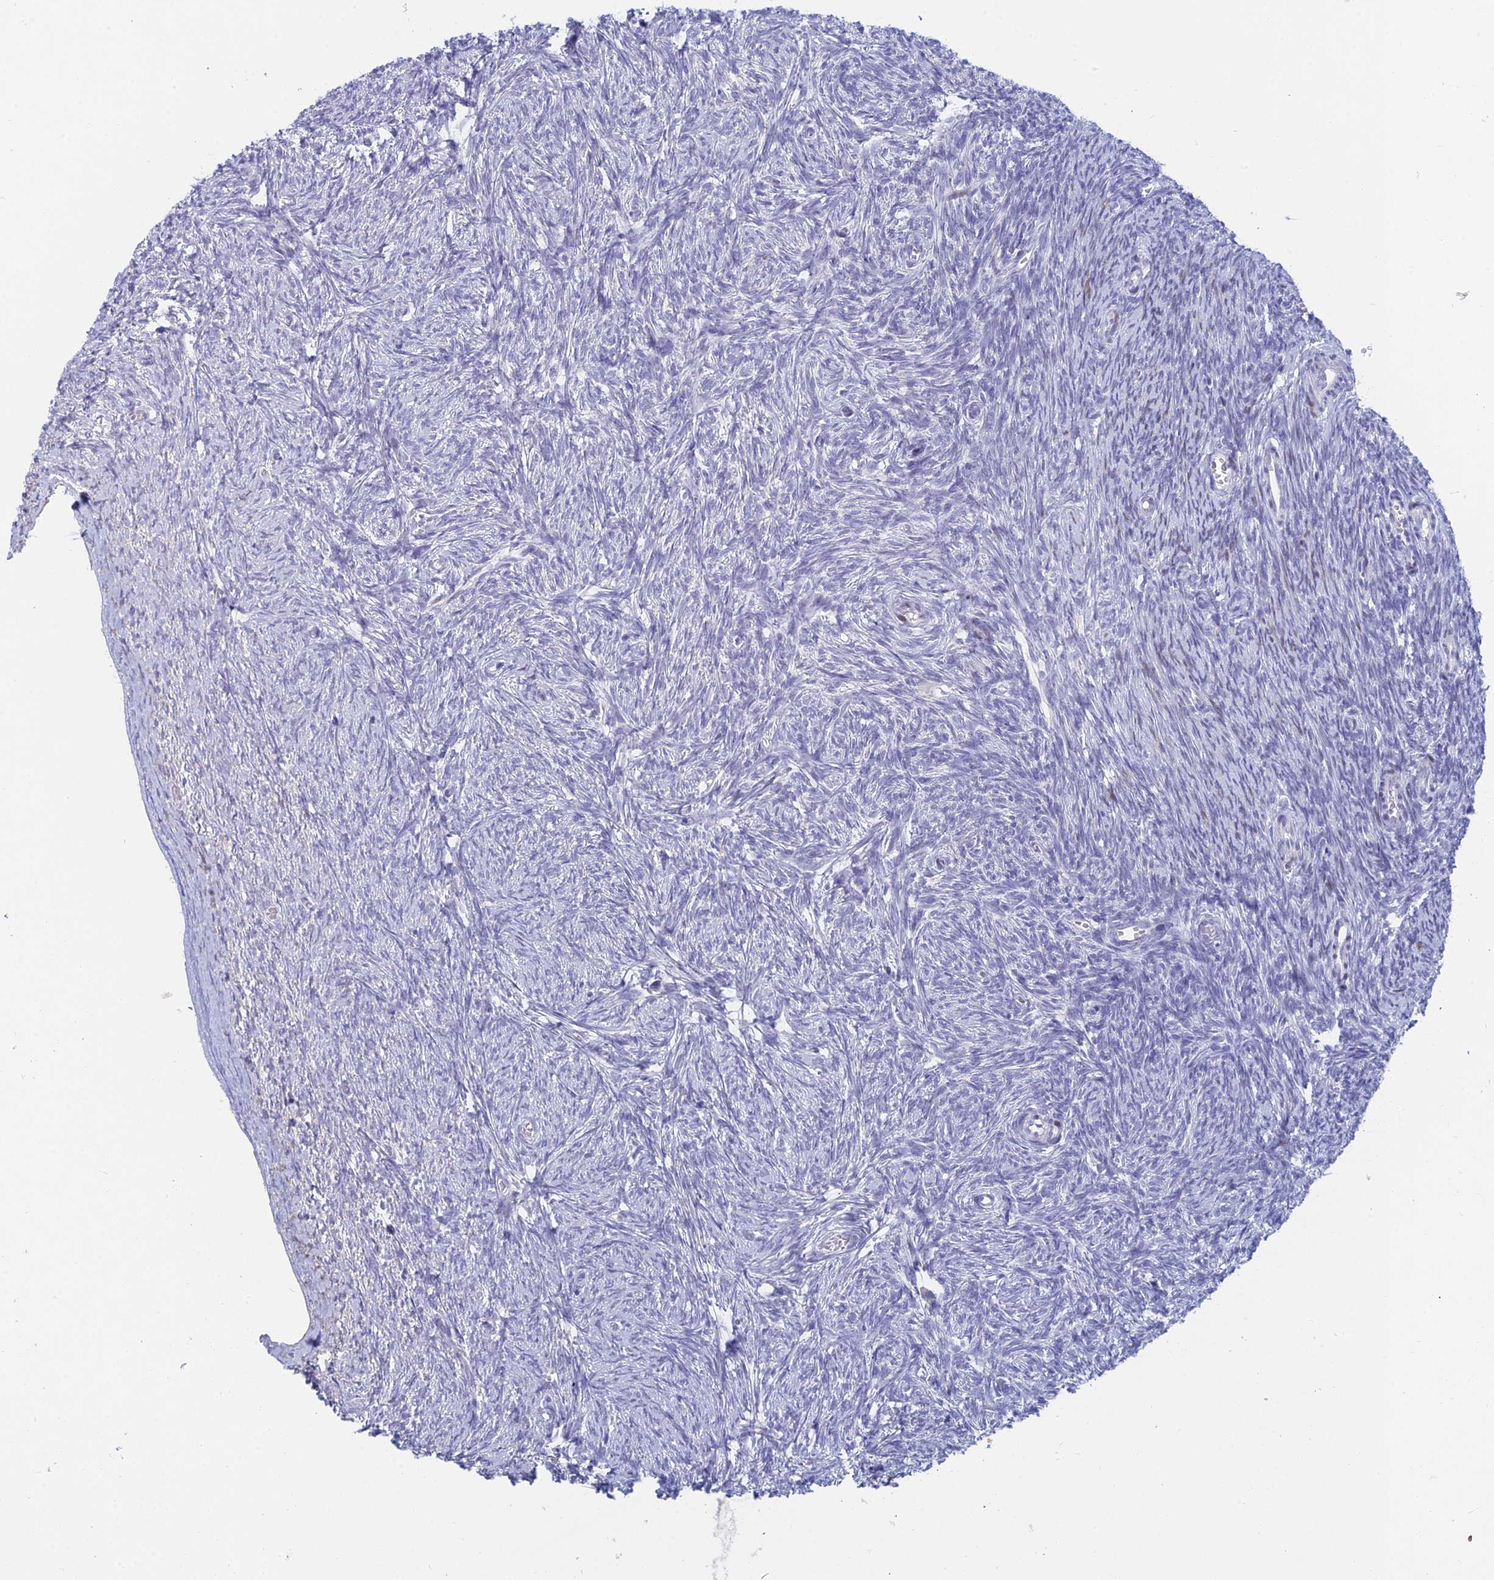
{"staining": {"intensity": "negative", "quantity": "none", "location": "none"}, "tissue": "ovary", "cell_type": "Ovarian stroma cells", "image_type": "normal", "snomed": [{"axis": "morphology", "description": "Normal tissue, NOS"}, {"axis": "topography", "description": "Ovary"}], "caption": "Ovarian stroma cells are negative for protein expression in unremarkable human ovary. (Brightfield microscopy of DAB immunohistochemistry at high magnification).", "gene": "REXO5", "patient": {"sex": "female", "age": 44}}